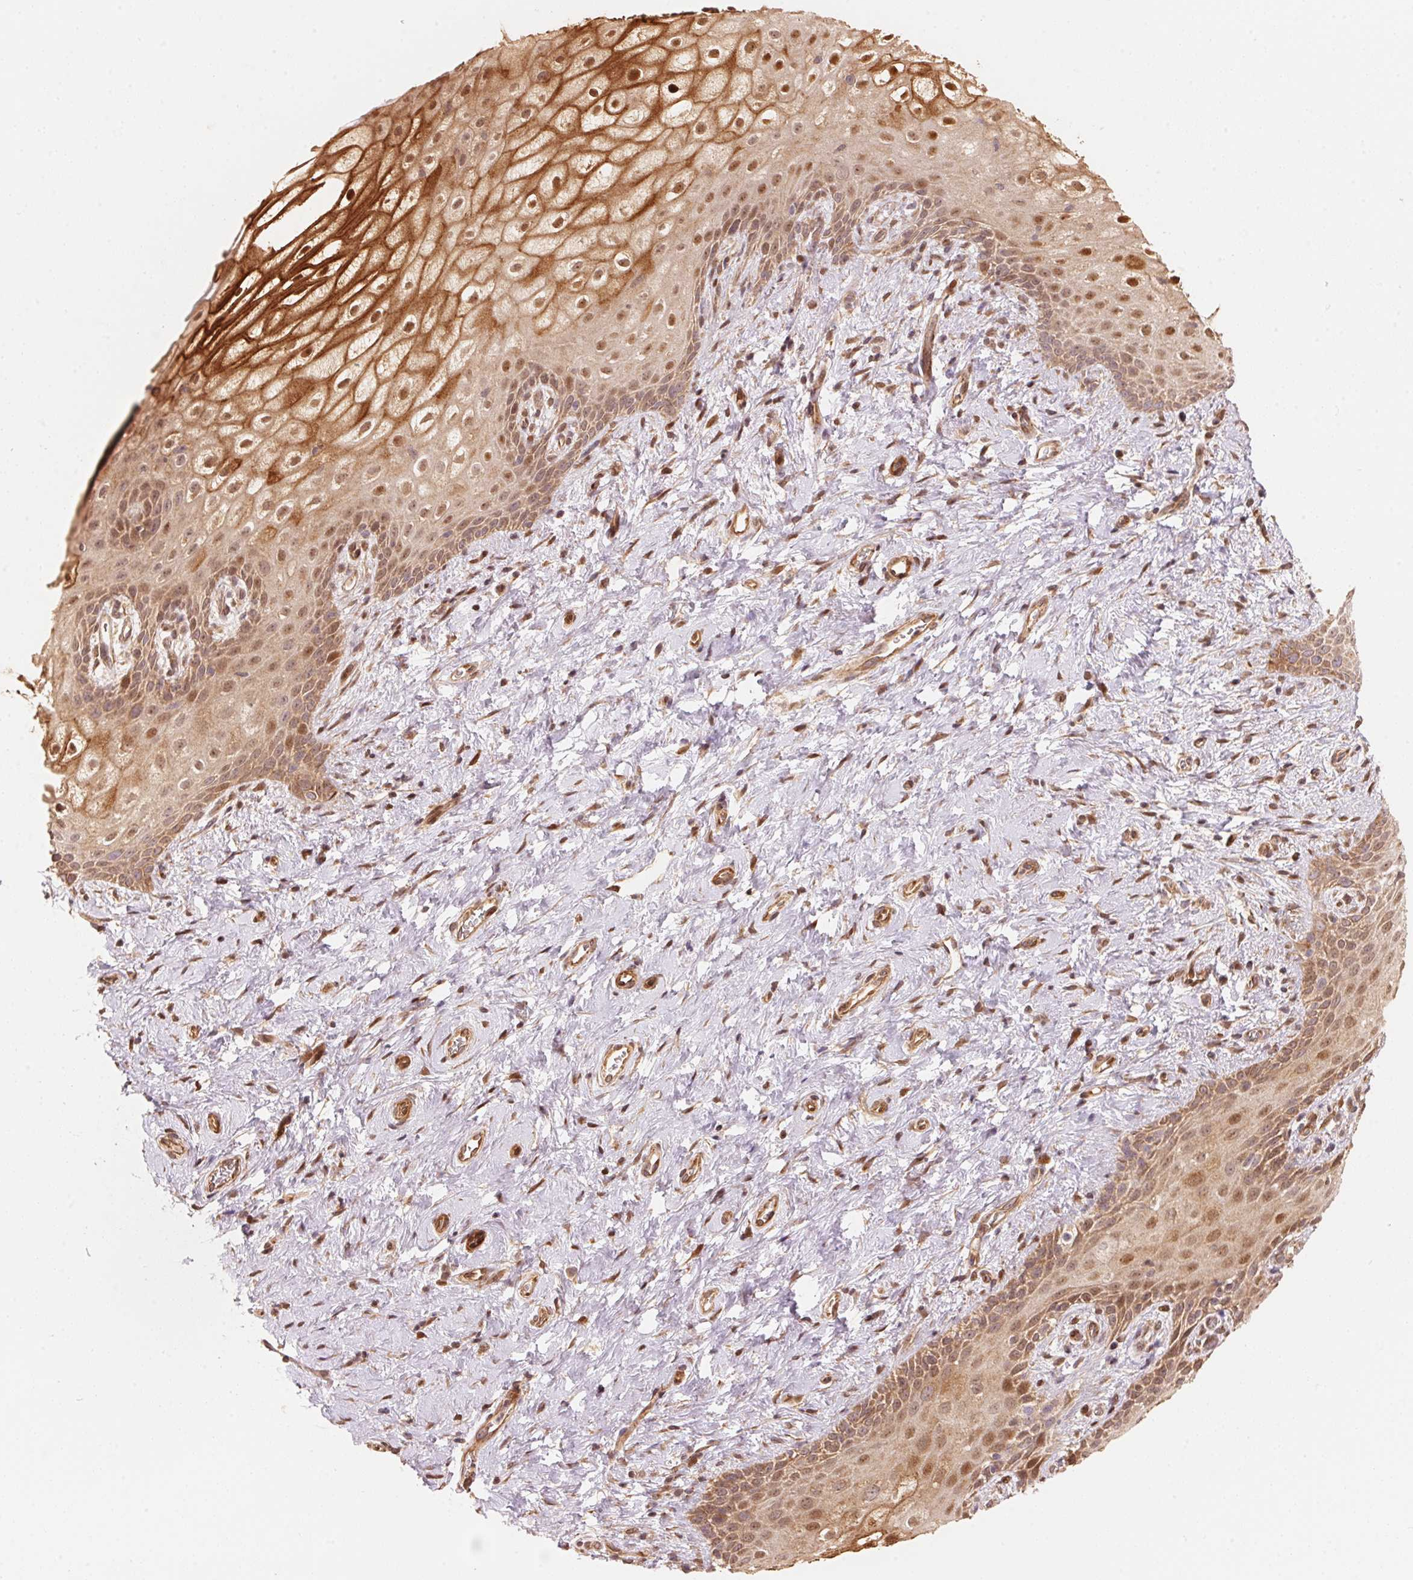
{"staining": {"intensity": "moderate", "quantity": "25%-75%", "location": "cytoplasmic/membranous,nuclear"}, "tissue": "skin", "cell_type": "Epidermal cells", "image_type": "normal", "snomed": [{"axis": "morphology", "description": "Normal tissue, NOS"}, {"axis": "topography", "description": "Anal"}], "caption": "Immunohistochemistry (IHC) image of unremarkable human skin stained for a protein (brown), which shows medium levels of moderate cytoplasmic/membranous,nuclear expression in approximately 25%-75% of epidermal cells.", "gene": "TNIP2", "patient": {"sex": "female", "age": 46}}